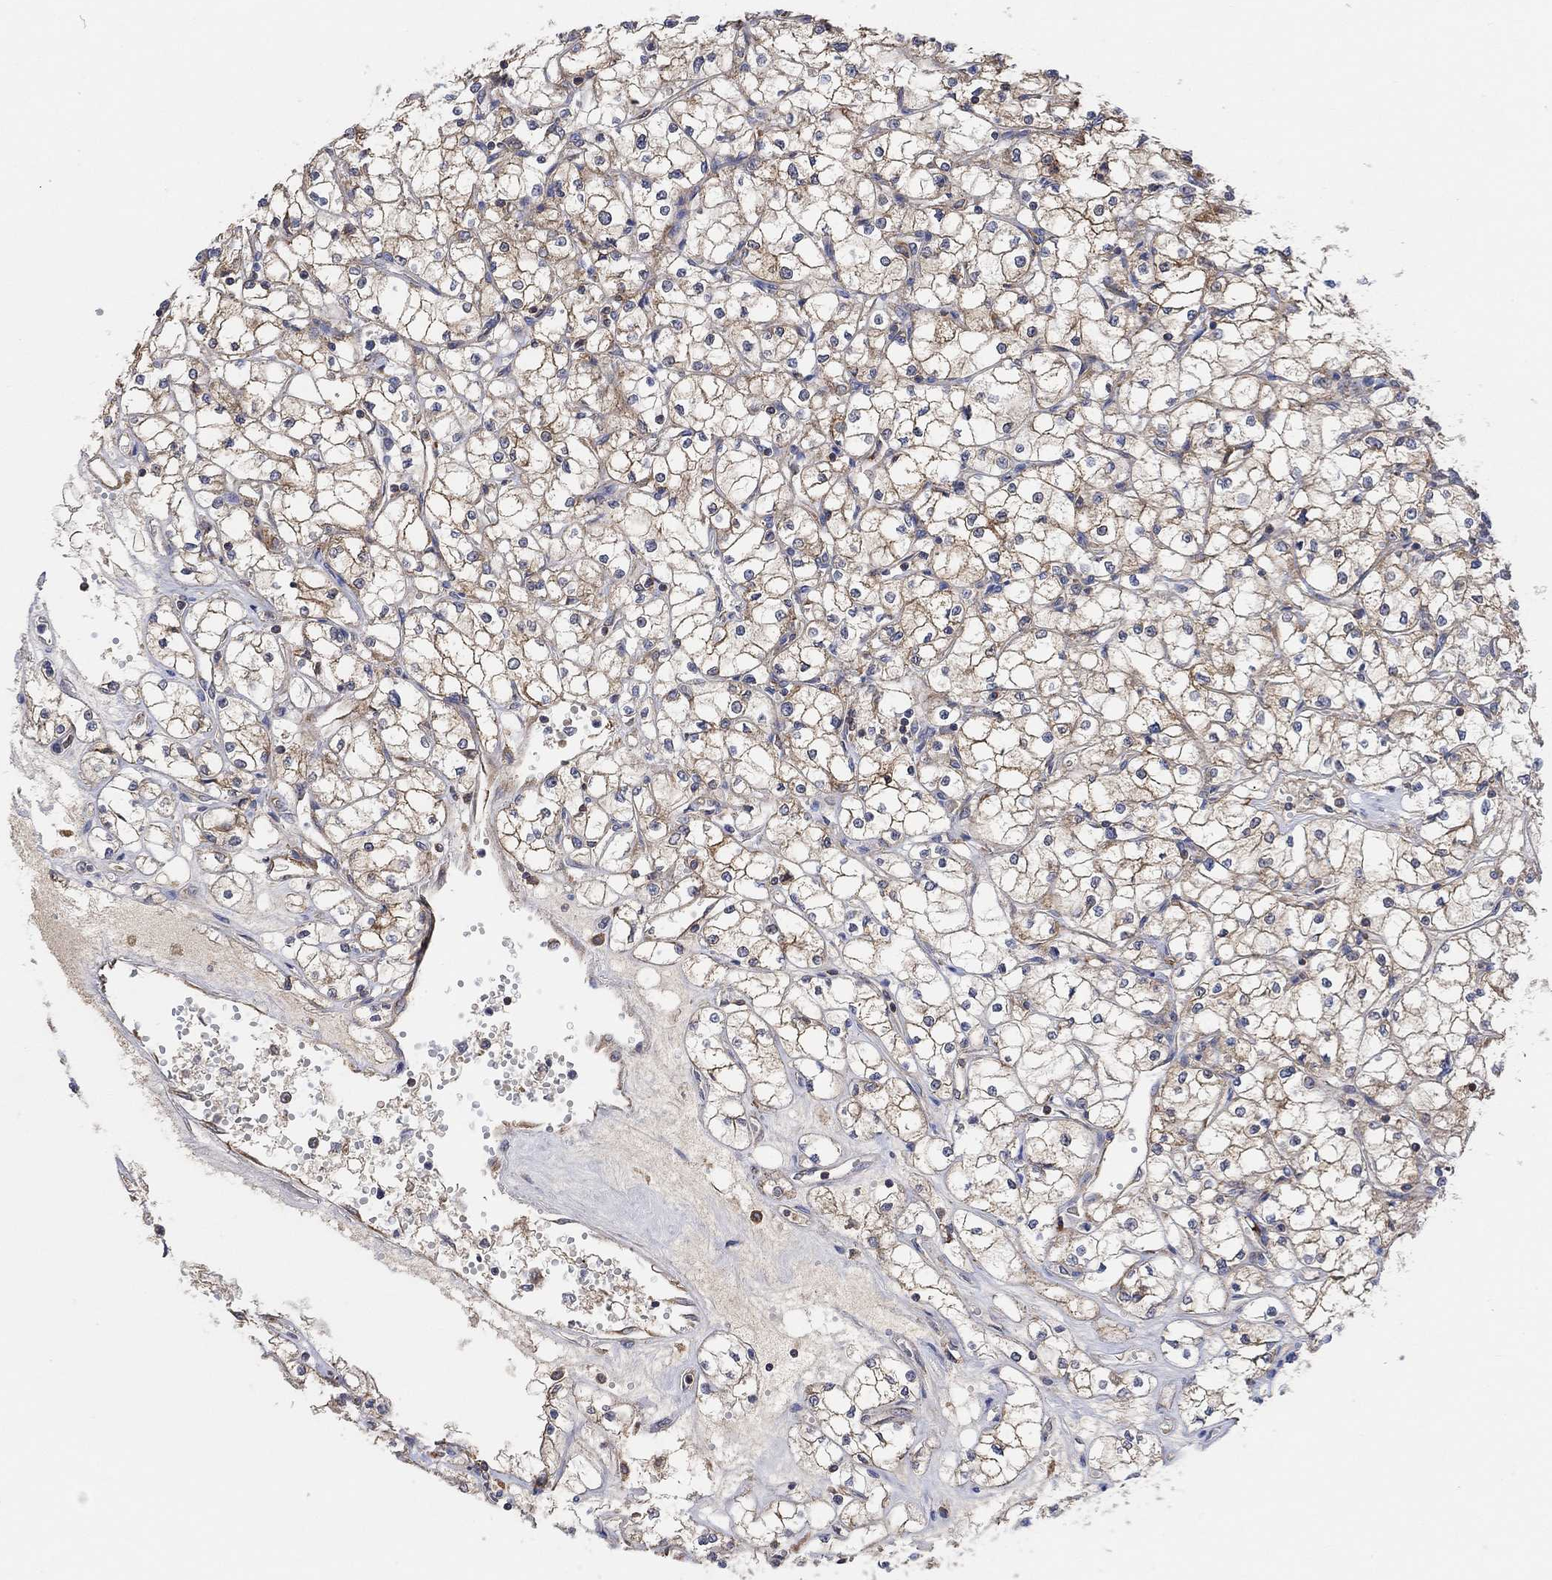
{"staining": {"intensity": "moderate", "quantity": ">75%", "location": "cytoplasmic/membranous"}, "tissue": "renal cancer", "cell_type": "Tumor cells", "image_type": "cancer", "snomed": [{"axis": "morphology", "description": "Adenocarcinoma, NOS"}, {"axis": "topography", "description": "Kidney"}], "caption": "Protein expression analysis of renal cancer shows moderate cytoplasmic/membranous positivity in approximately >75% of tumor cells.", "gene": "BLOC1S3", "patient": {"sex": "male", "age": 67}}